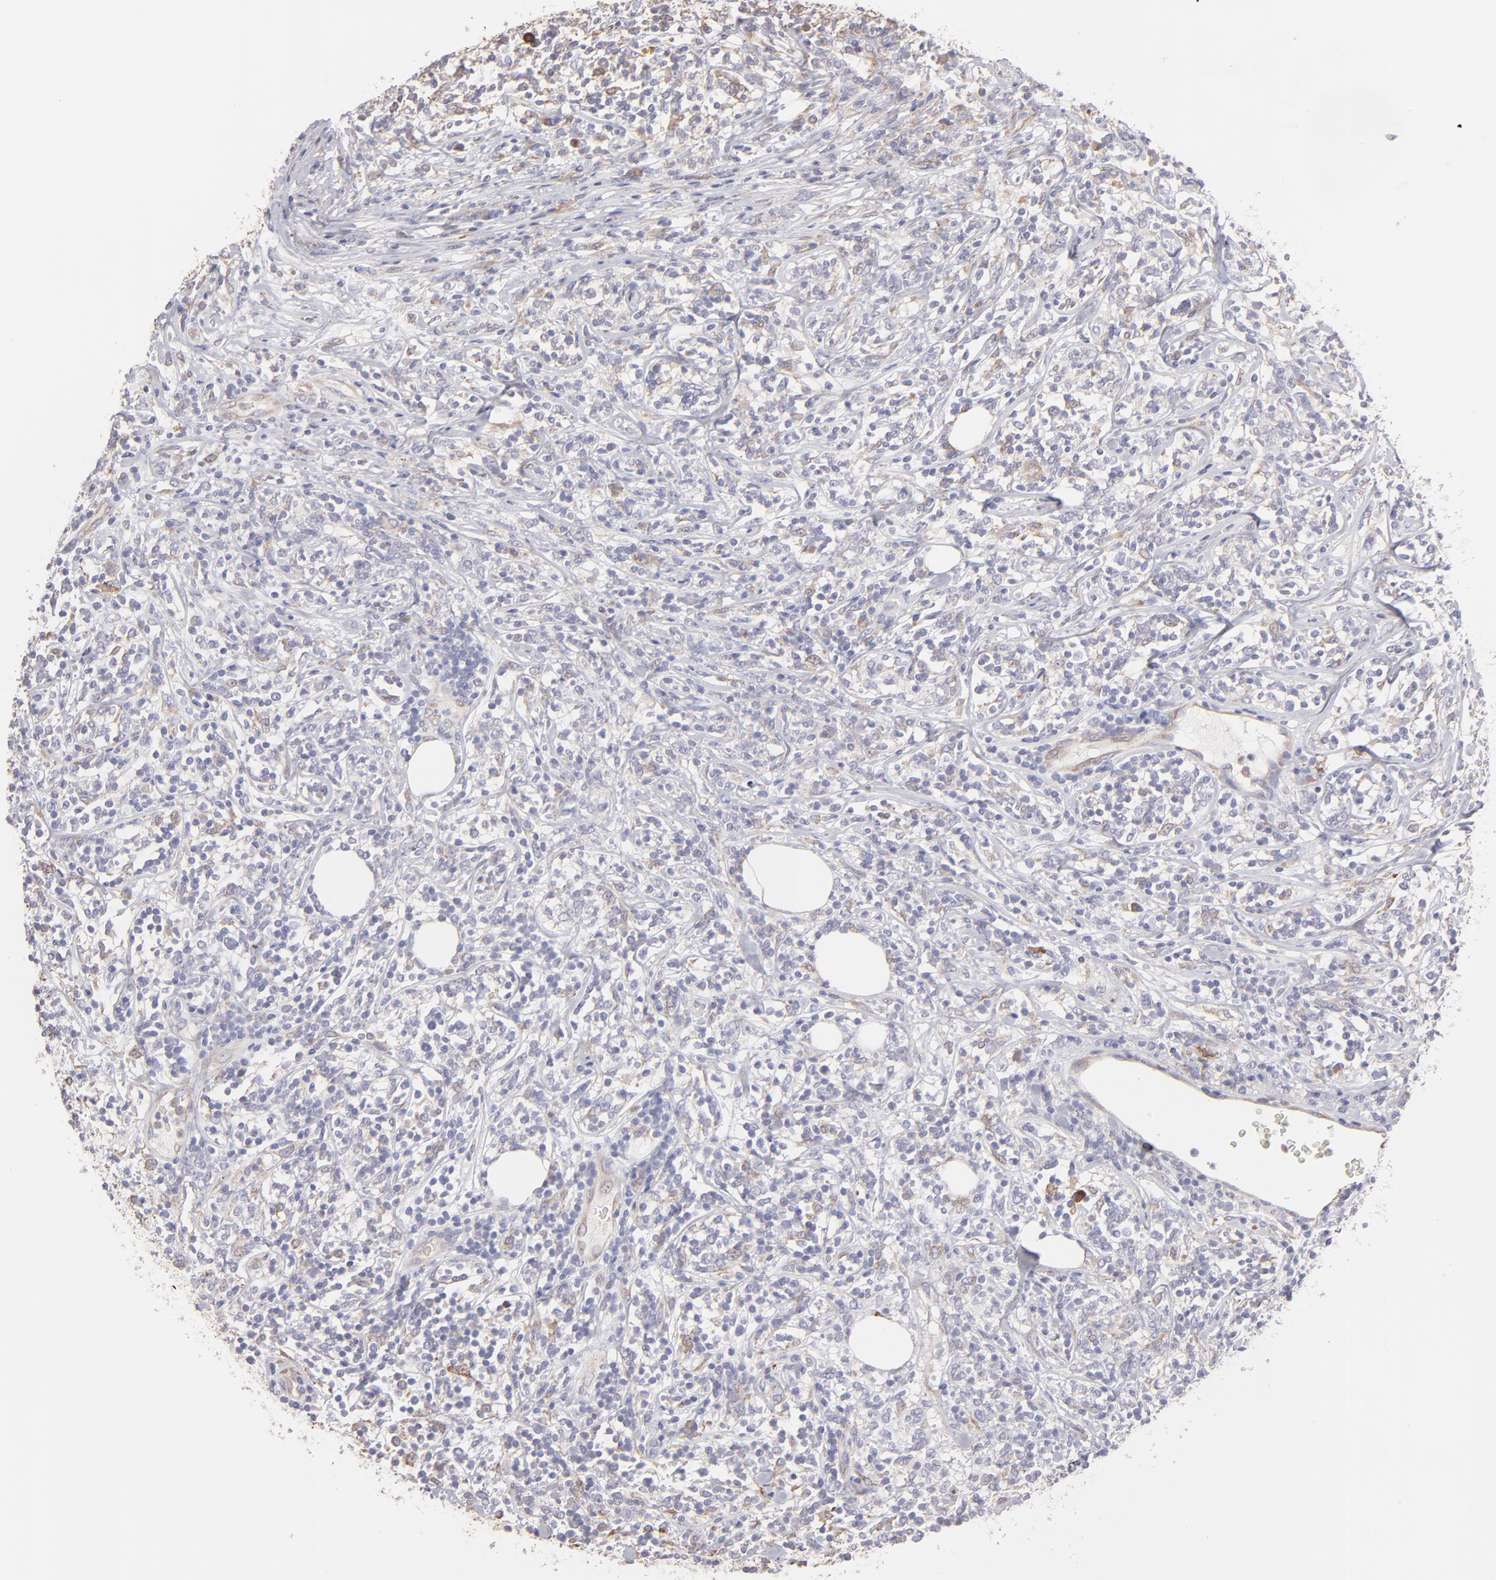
{"staining": {"intensity": "weak", "quantity": "25%-75%", "location": "cytoplasmic/membranous"}, "tissue": "lymphoma", "cell_type": "Tumor cells", "image_type": "cancer", "snomed": [{"axis": "morphology", "description": "Malignant lymphoma, non-Hodgkin's type, High grade"}, {"axis": "topography", "description": "Lymph node"}], "caption": "Protein staining of high-grade malignant lymphoma, non-Hodgkin's type tissue exhibits weak cytoplasmic/membranous staining in approximately 25%-75% of tumor cells.", "gene": "CALR", "patient": {"sex": "female", "age": 84}}